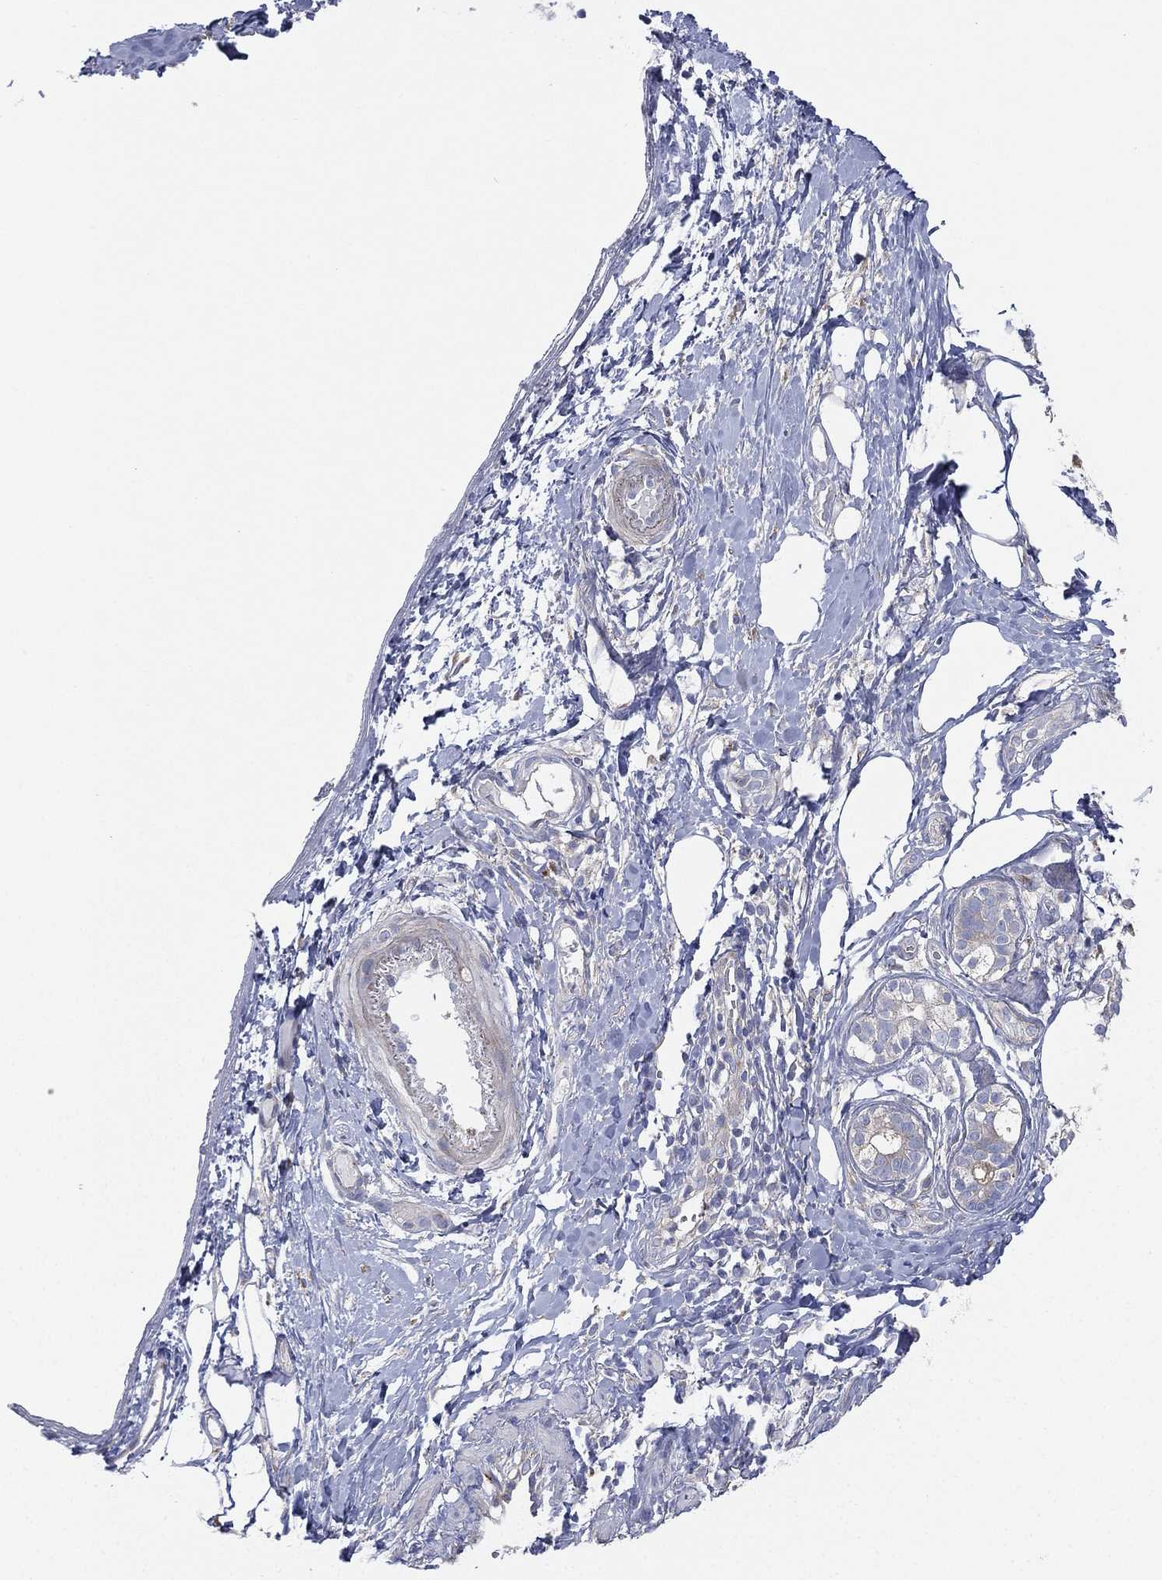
{"staining": {"intensity": "weak", "quantity": "<25%", "location": "cytoplasmic/membranous"}, "tissue": "skin cancer", "cell_type": "Tumor cells", "image_type": "cancer", "snomed": [{"axis": "morphology", "description": "Squamous cell carcinoma, NOS"}, {"axis": "topography", "description": "Skin"}, {"axis": "topography", "description": "Subcutis"}], "caption": "Immunohistochemistry (IHC) of human skin squamous cell carcinoma reveals no positivity in tumor cells.", "gene": "ATP8A2", "patient": {"sex": "male", "age": 73}}